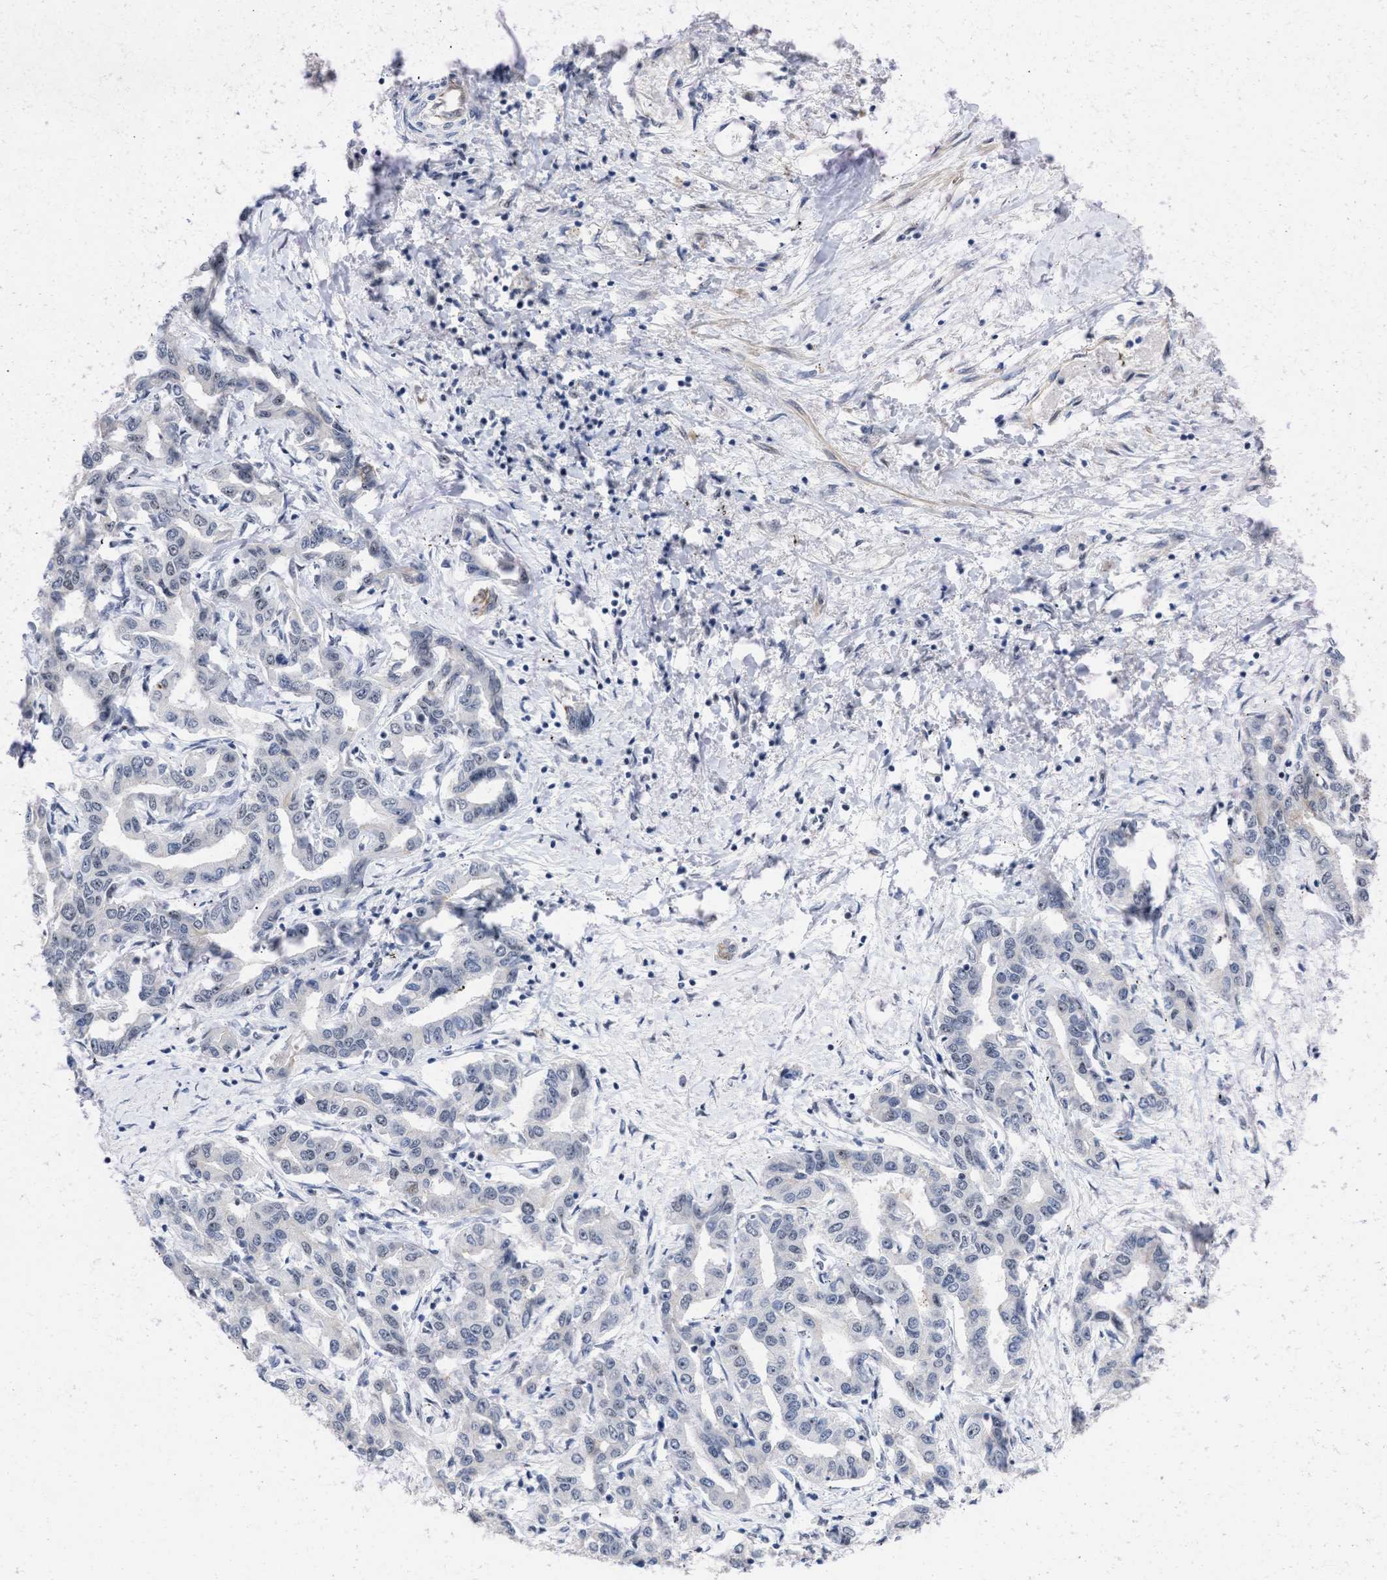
{"staining": {"intensity": "moderate", "quantity": "<25%", "location": "cytoplasmic/membranous,nuclear"}, "tissue": "liver cancer", "cell_type": "Tumor cells", "image_type": "cancer", "snomed": [{"axis": "morphology", "description": "Cholangiocarcinoma"}, {"axis": "topography", "description": "Liver"}], "caption": "Liver cancer (cholangiocarcinoma) stained with immunohistochemistry (IHC) shows moderate cytoplasmic/membranous and nuclear expression in about <25% of tumor cells.", "gene": "DDX41", "patient": {"sex": "male", "age": 59}}